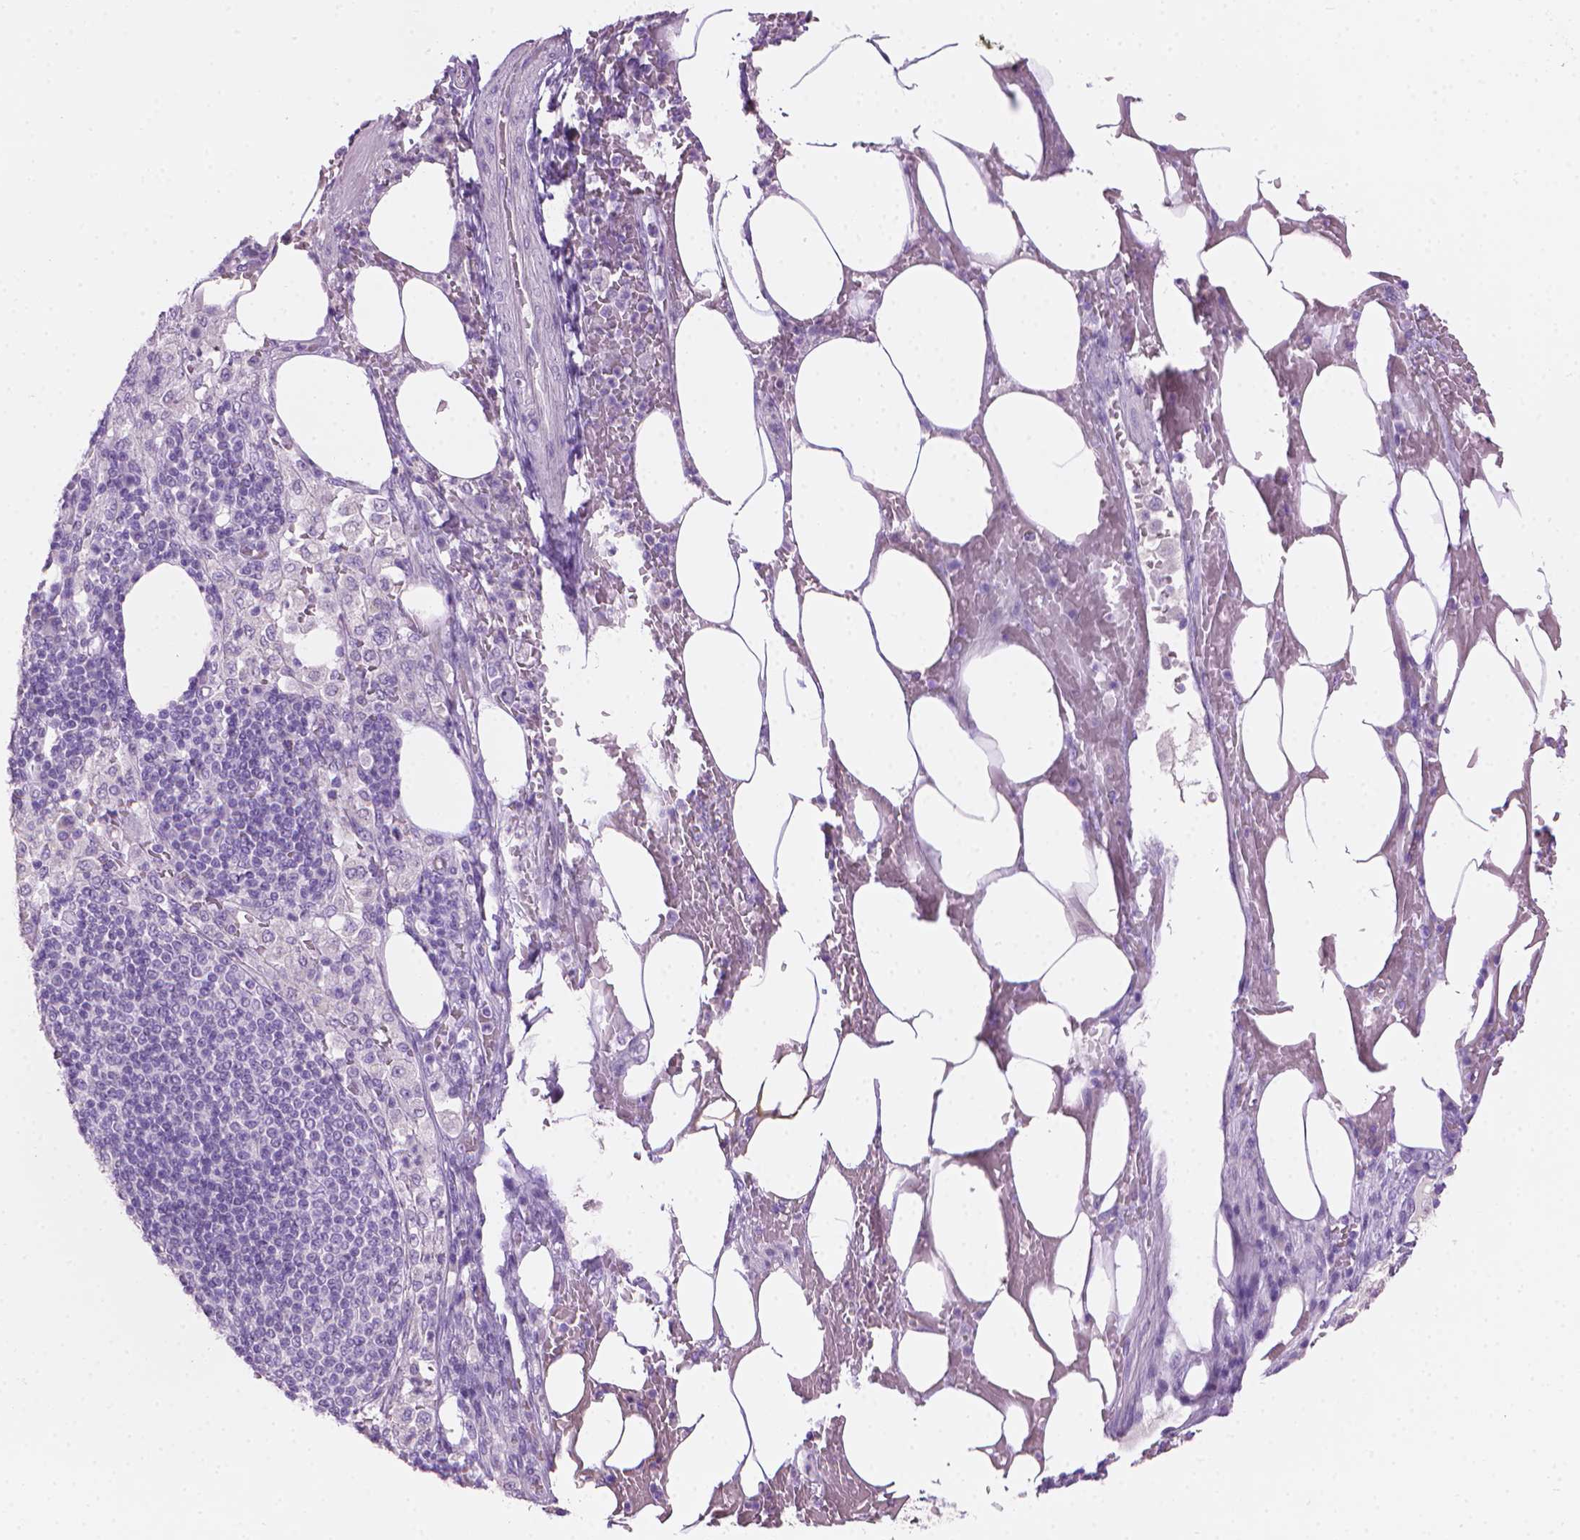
{"staining": {"intensity": "negative", "quantity": "none", "location": "none"}, "tissue": "pancreatic cancer", "cell_type": "Tumor cells", "image_type": "cancer", "snomed": [{"axis": "morphology", "description": "Adenocarcinoma, NOS"}, {"axis": "topography", "description": "Pancreas"}], "caption": "Pancreatic cancer stained for a protein using IHC shows no positivity tumor cells.", "gene": "MLANA", "patient": {"sex": "female", "age": 61}}